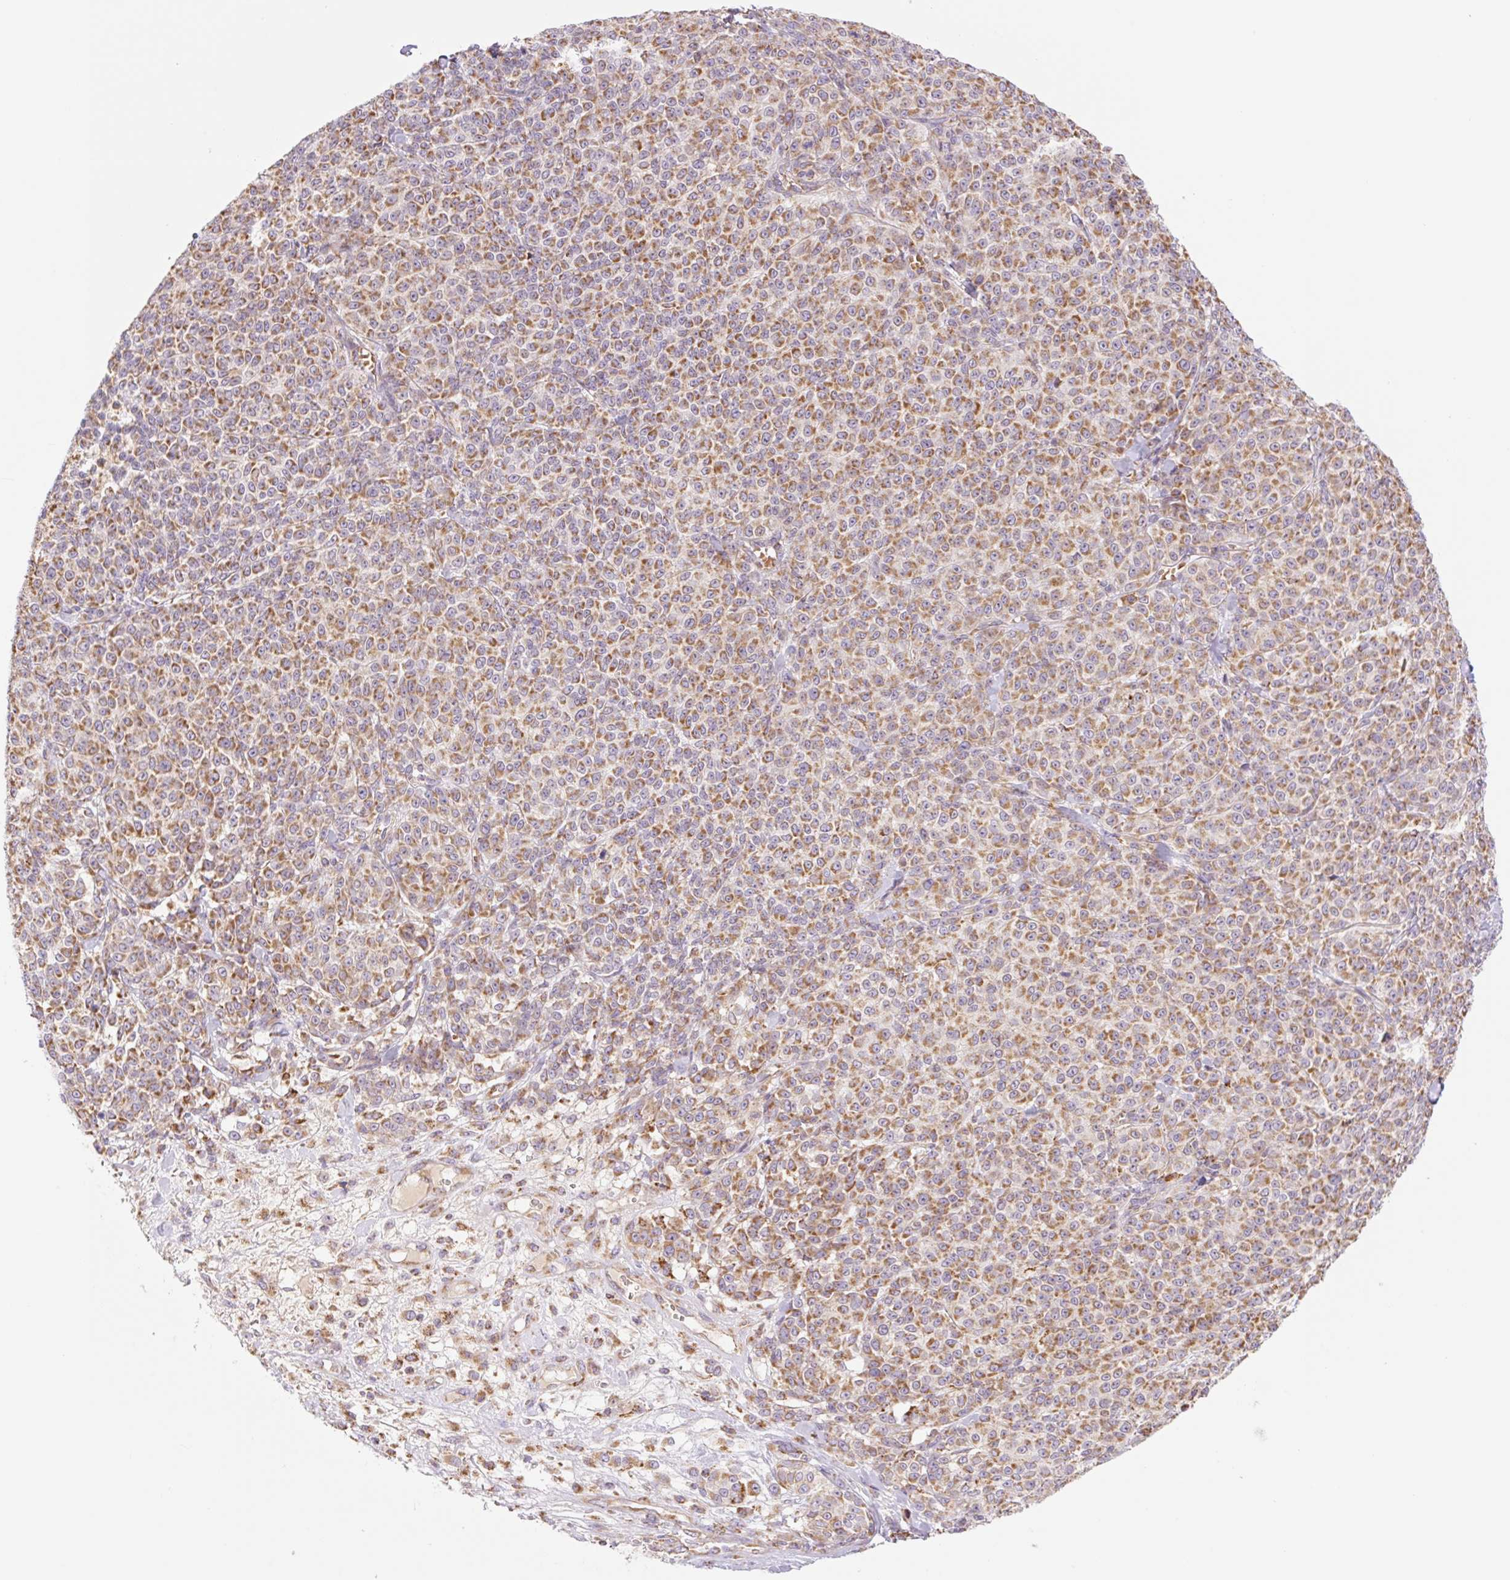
{"staining": {"intensity": "moderate", "quantity": ">75%", "location": "cytoplasmic/membranous"}, "tissue": "melanoma", "cell_type": "Tumor cells", "image_type": "cancer", "snomed": [{"axis": "morphology", "description": "Normal tissue, NOS"}, {"axis": "morphology", "description": "Malignant melanoma, NOS"}, {"axis": "topography", "description": "Skin"}], "caption": "Melanoma stained for a protein demonstrates moderate cytoplasmic/membranous positivity in tumor cells.", "gene": "GOSR2", "patient": {"sex": "female", "age": 34}}